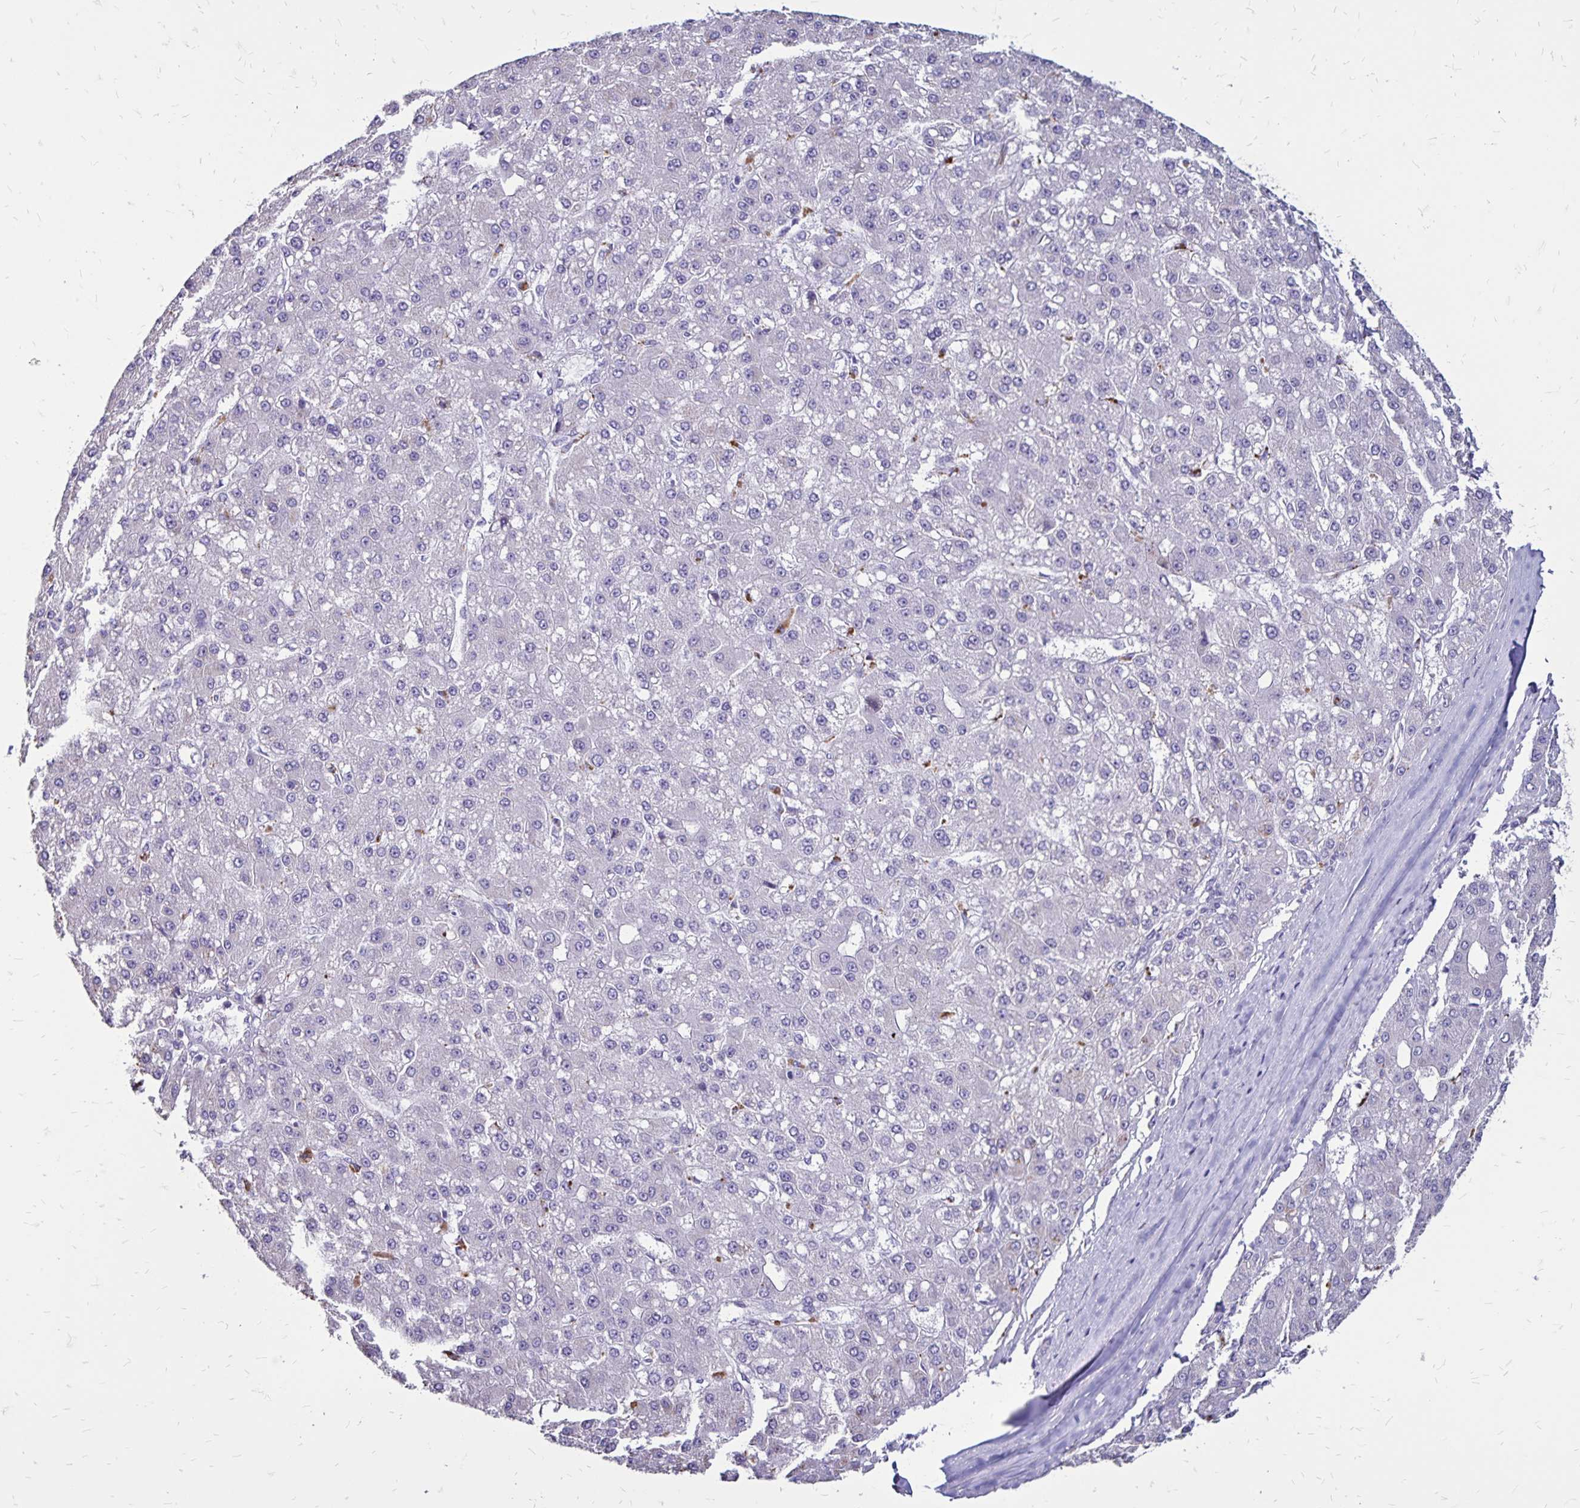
{"staining": {"intensity": "weak", "quantity": "<25%", "location": "cytoplasmic/membranous"}, "tissue": "liver cancer", "cell_type": "Tumor cells", "image_type": "cancer", "snomed": [{"axis": "morphology", "description": "Carcinoma, Hepatocellular, NOS"}, {"axis": "topography", "description": "Liver"}], "caption": "Immunohistochemical staining of liver cancer (hepatocellular carcinoma) demonstrates no significant positivity in tumor cells.", "gene": "EVPL", "patient": {"sex": "male", "age": 67}}